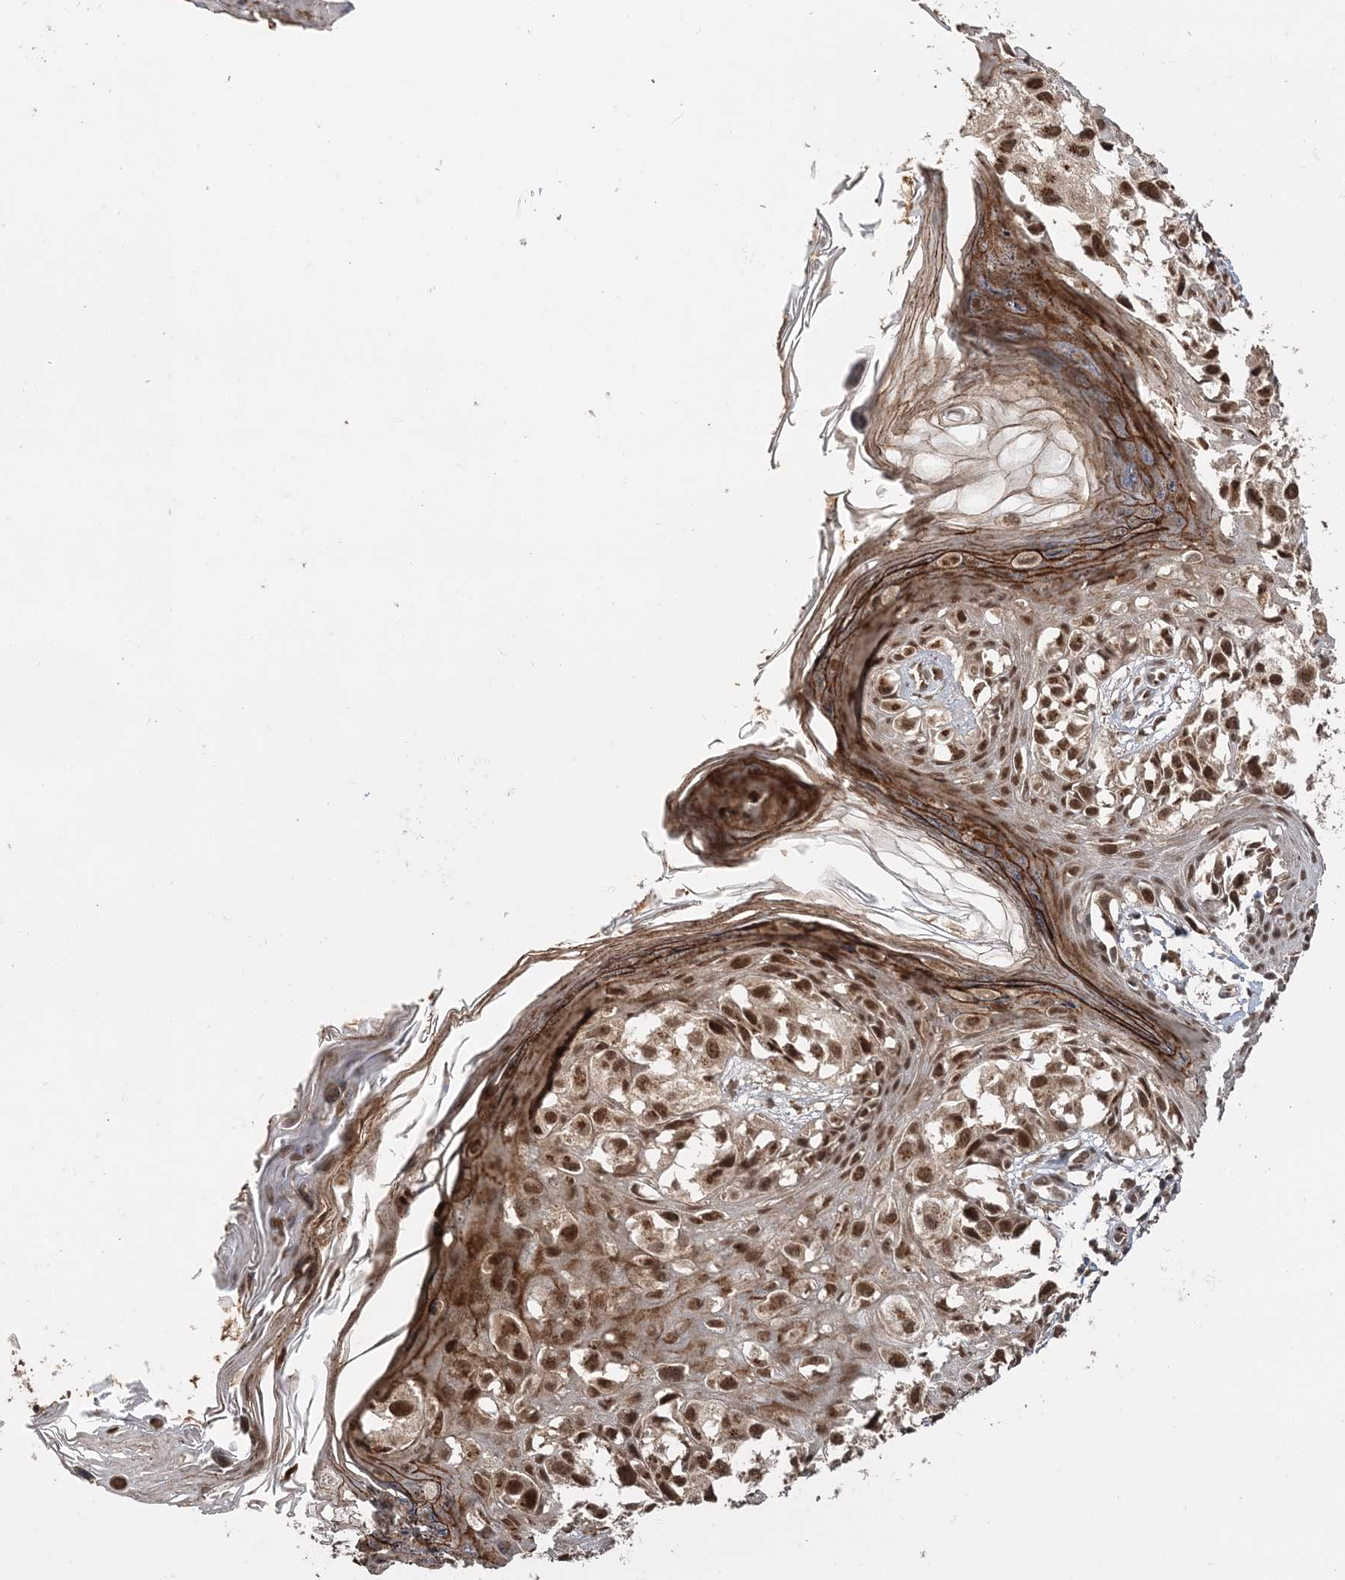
{"staining": {"intensity": "moderate", "quantity": ">75%", "location": "cytoplasmic/membranous,nuclear"}, "tissue": "melanoma", "cell_type": "Tumor cells", "image_type": "cancer", "snomed": [{"axis": "morphology", "description": "Malignant melanoma, NOS"}, {"axis": "topography", "description": "Skin of leg"}], "caption": "Immunohistochemistry (IHC) (DAB (3,3'-diaminobenzidine)) staining of human malignant melanoma displays moderate cytoplasmic/membranous and nuclear protein staining in about >75% of tumor cells.", "gene": "TSHZ2", "patient": {"sex": "female", "age": 72}}